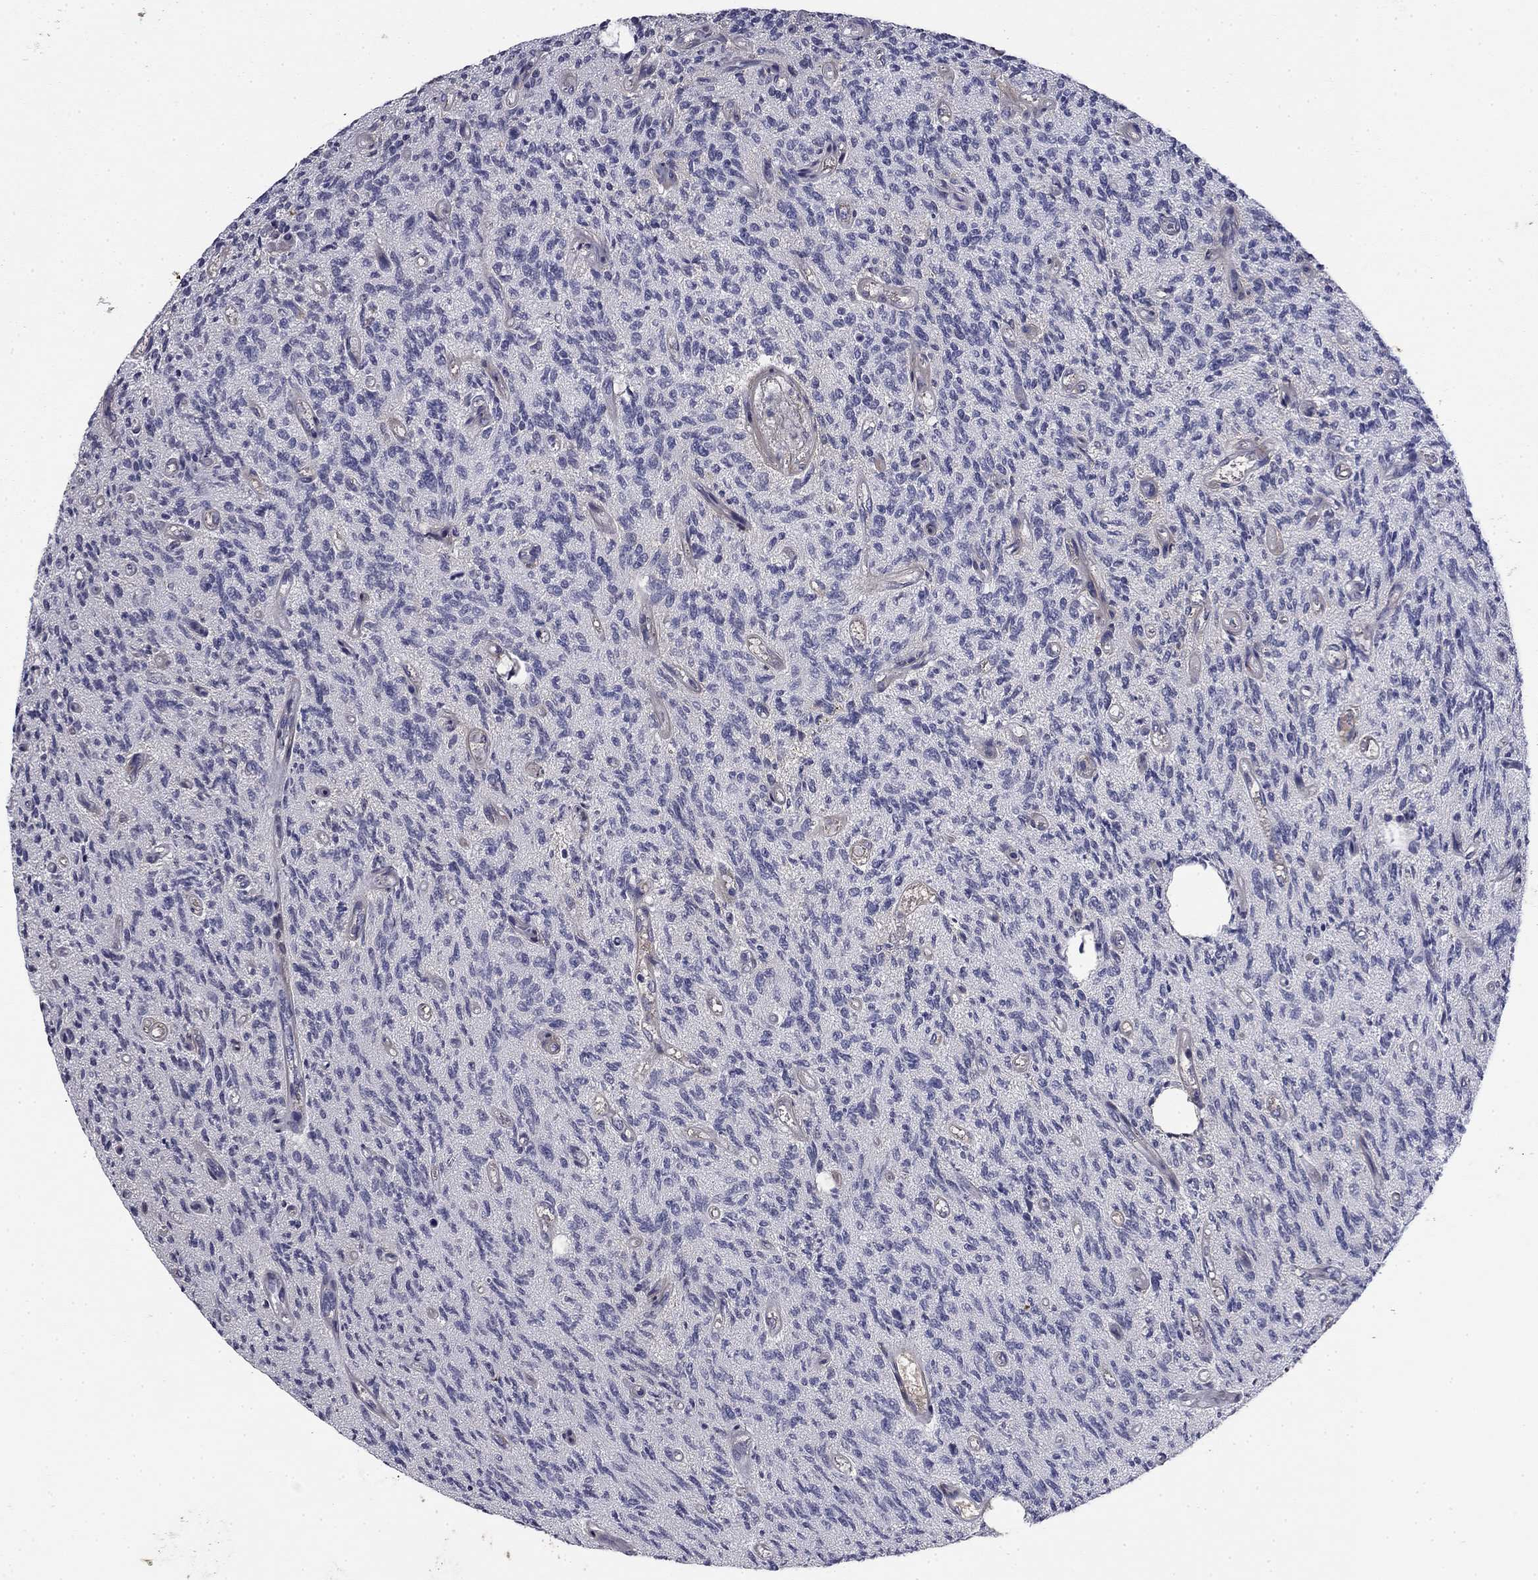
{"staining": {"intensity": "negative", "quantity": "none", "location": "none"}, "tissue": "glioma", "cell_type": "Tumor cells", "image_type": "cancer", "snomed": [{"axis": "morphology", "description": "Glioma, malignant, High grade"}, {"axis": "topography", "description": "Brain"}], "caption": "IHC image of human malignant glioma (high-grade) stained for a protein (brown), which reveals no expression in tumor cells. Nuclei are stained in blue.", "gene": "COL2A1", "patient": {"sex": "male", "age": 64}}